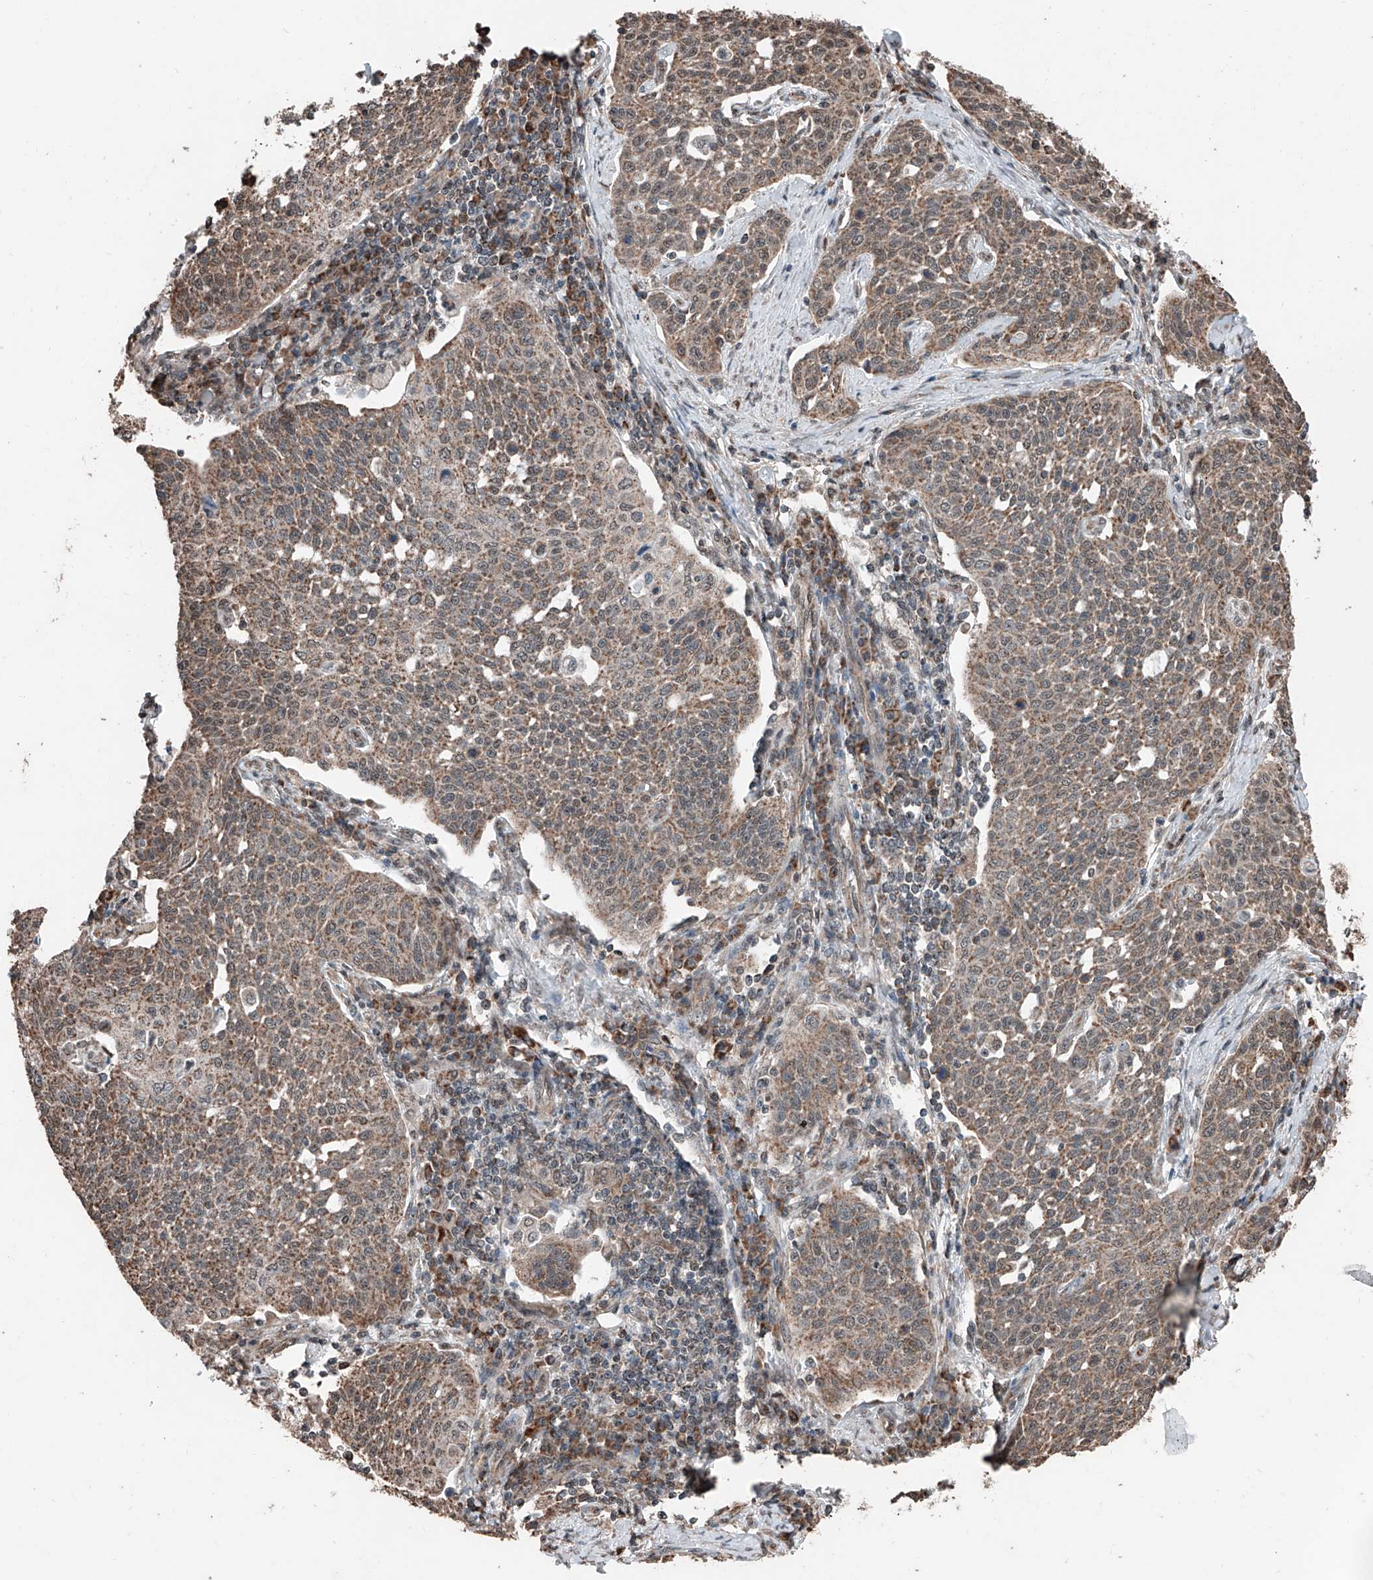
{"staining": {"intensity": "weak", "quantity": ">75%", "location": "cytoplasmic/membranous"}, "tissue": "cervical cancer", "cell_type": "Tumor cells", "image_type": "cancer", "snomed": [{"axis": "morphology", "description": "Squamous cell carcinoma, NOS"}, {"axis": "topography", "description": "Cervix"}], "caption": "Protein expression analysis of human cervical squamous cell carcinoma reveals weak cytoplasmic/membranous positivity in approximately >75% of tumor cells.", "gene": "ZNF445", "patient": {"sex": "female", "age": 34}}